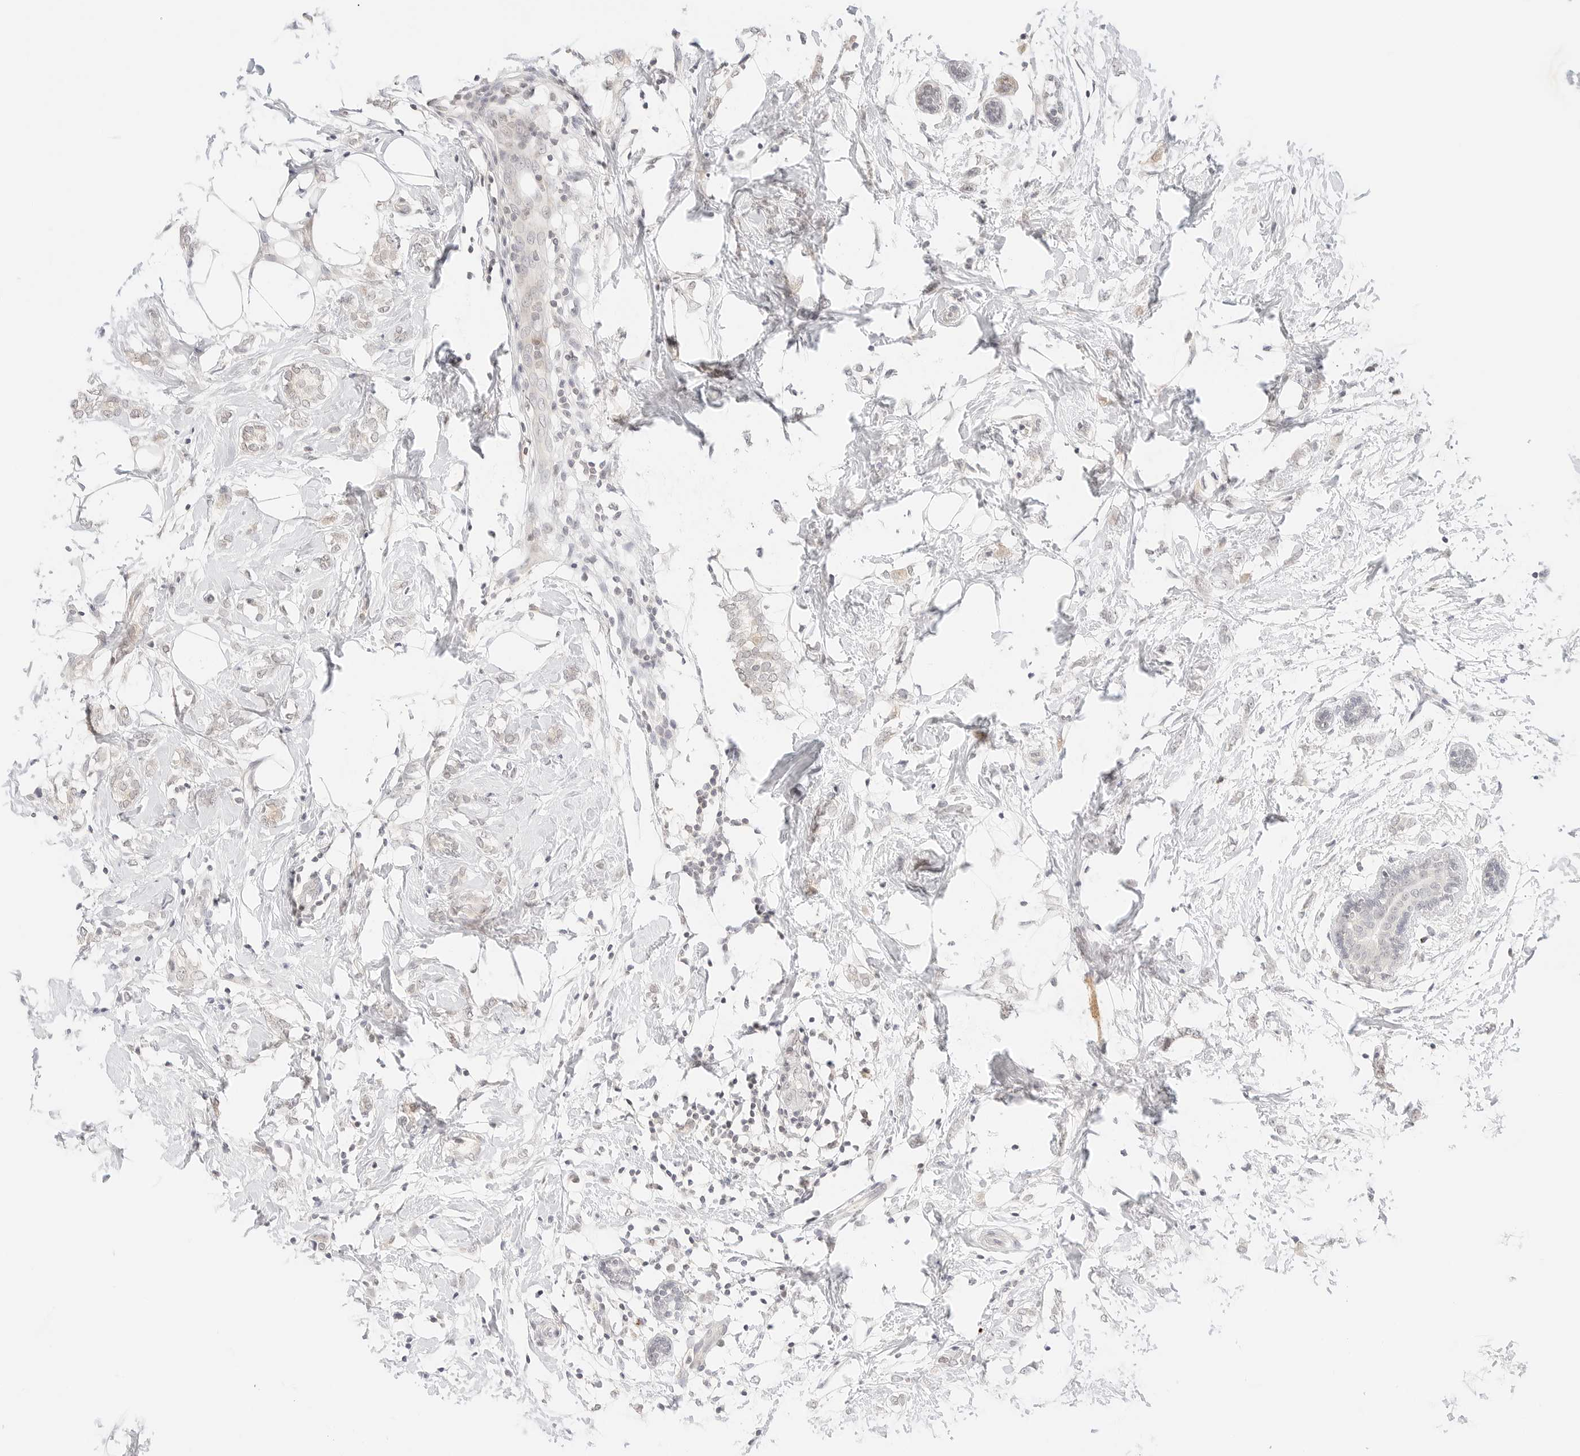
{"staining": {"intensity": "negative", "quantity": "none", "location": "none"}, "tissue": "breast cancer", "cell_type": "Tumor cells", "image_type": "cancer", "snomed": [{"axis": "morphology", "description": "Normal tissue, NOS"}, {"axis": "morphology", "description": "Lobular carcinoma"}, {"axis": "topography", "description": "Breast"}], "caption": "High power microscopy image of an immunohistochemistry histopathology image of breast lobular carcinoma, revealing no significant expression in tumor cells.", "gene": "GNAS", "patient": {"sex": "female", "age": 47}}